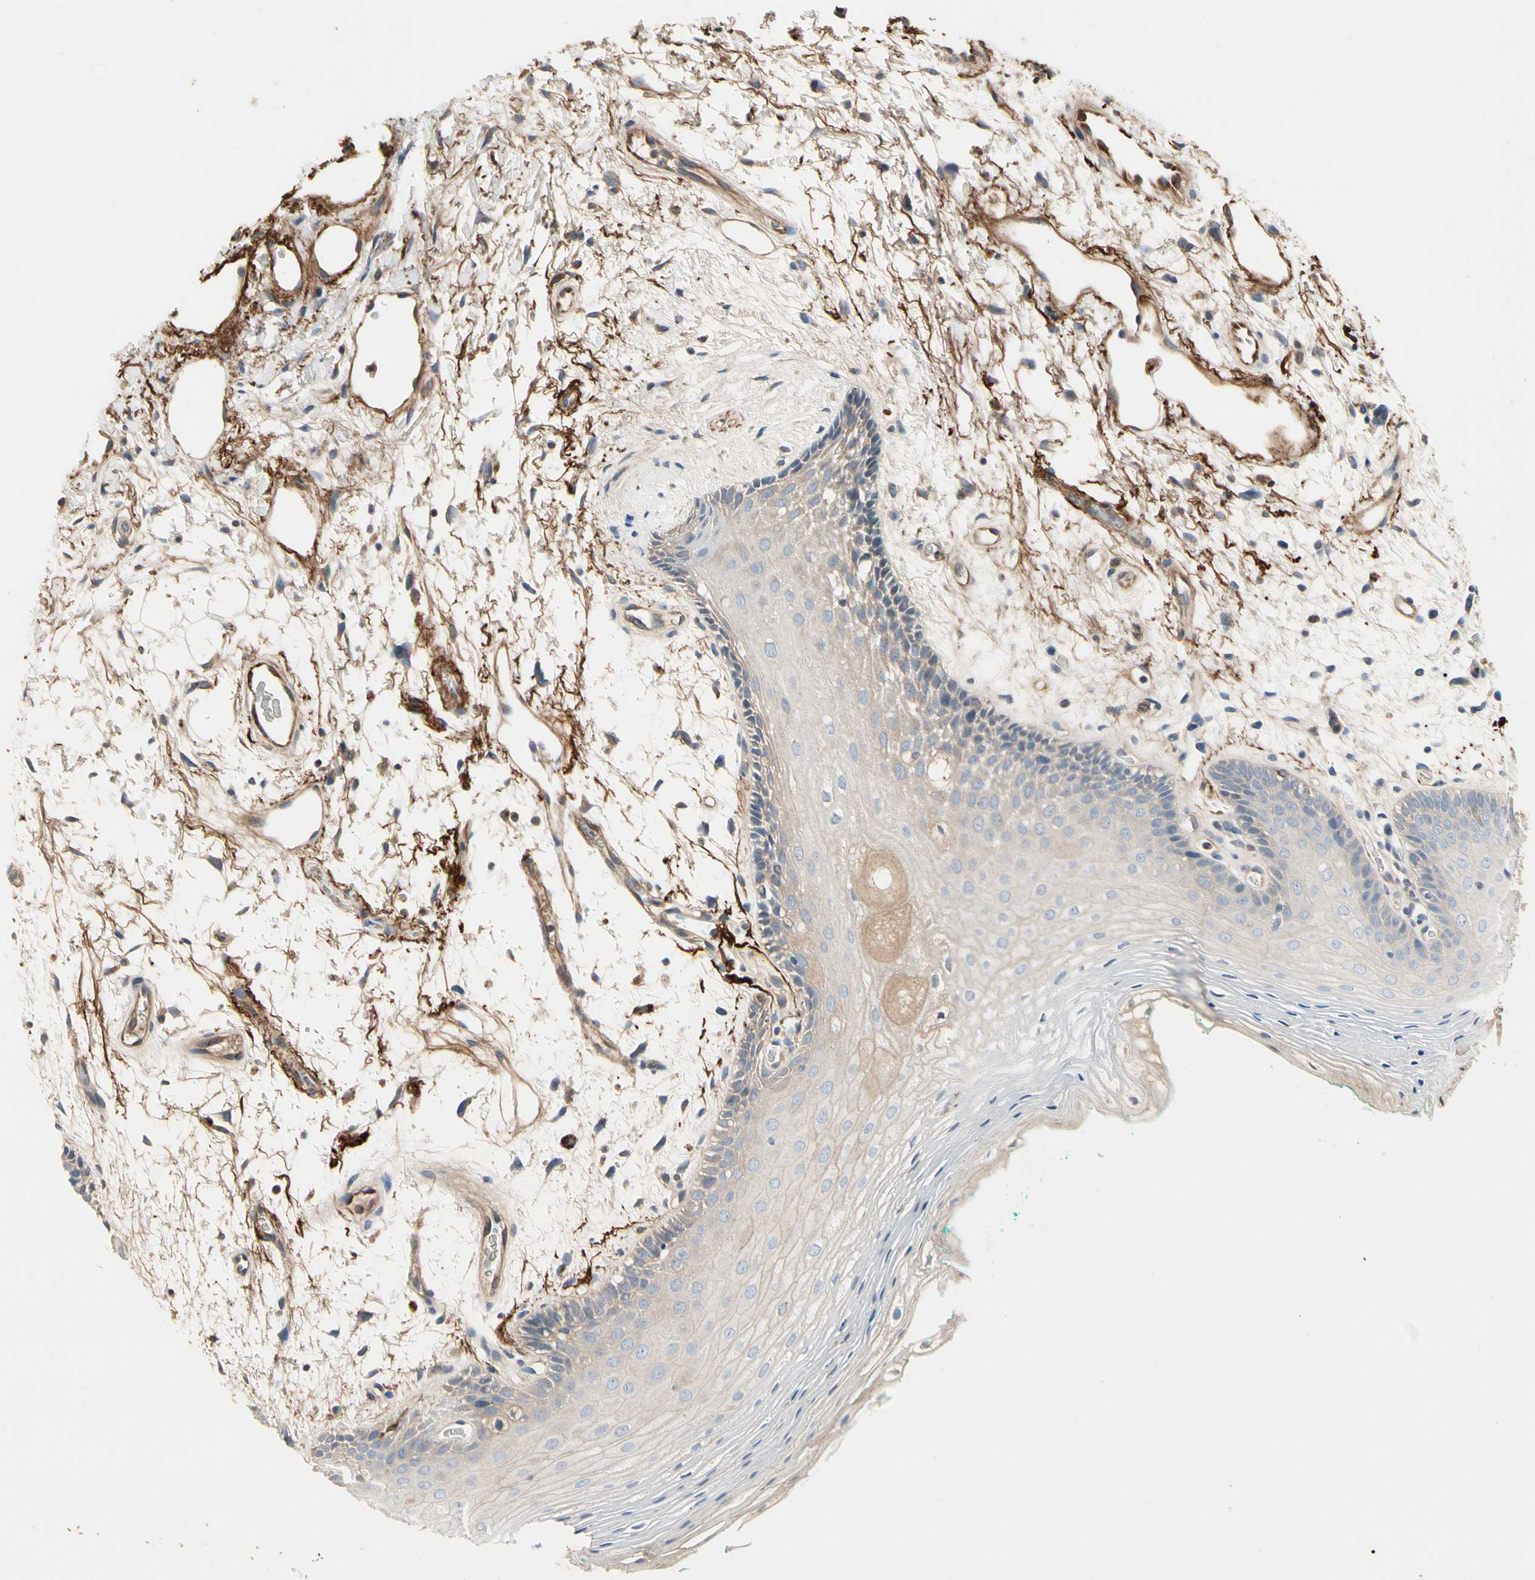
{"staining": {"intensity": "moderate", "quantity": "25%-75%", "location": "cytoplasmic/membranous"}, "tissue": "oral mucosa", "cell_type": "Squamous epithelial cells", "image_type": "normal", "snomed": [{"axis": "morphology", "description": "Normal tissue, NOS"}, {"axis": "topography", "description": "Skeletal muscle"}, {"axis": "topography", "description": "Oral tissue"}, {"axis": "topography", "description": "Peripheral nerve tissue"}], "caption": "Immunohistochemical staining of unremarkable oral mucosa displays moderate cytoplasmic/membranous protein positivity in about 25%-75% of squamous epithelial cells. The staining was performed using DAB, with brown indicating positive protein expression. Nuclei are stained blue with hematoxylin.", "gene": "CRTAC1", "patient": {"sex": "female", "age": 84}}